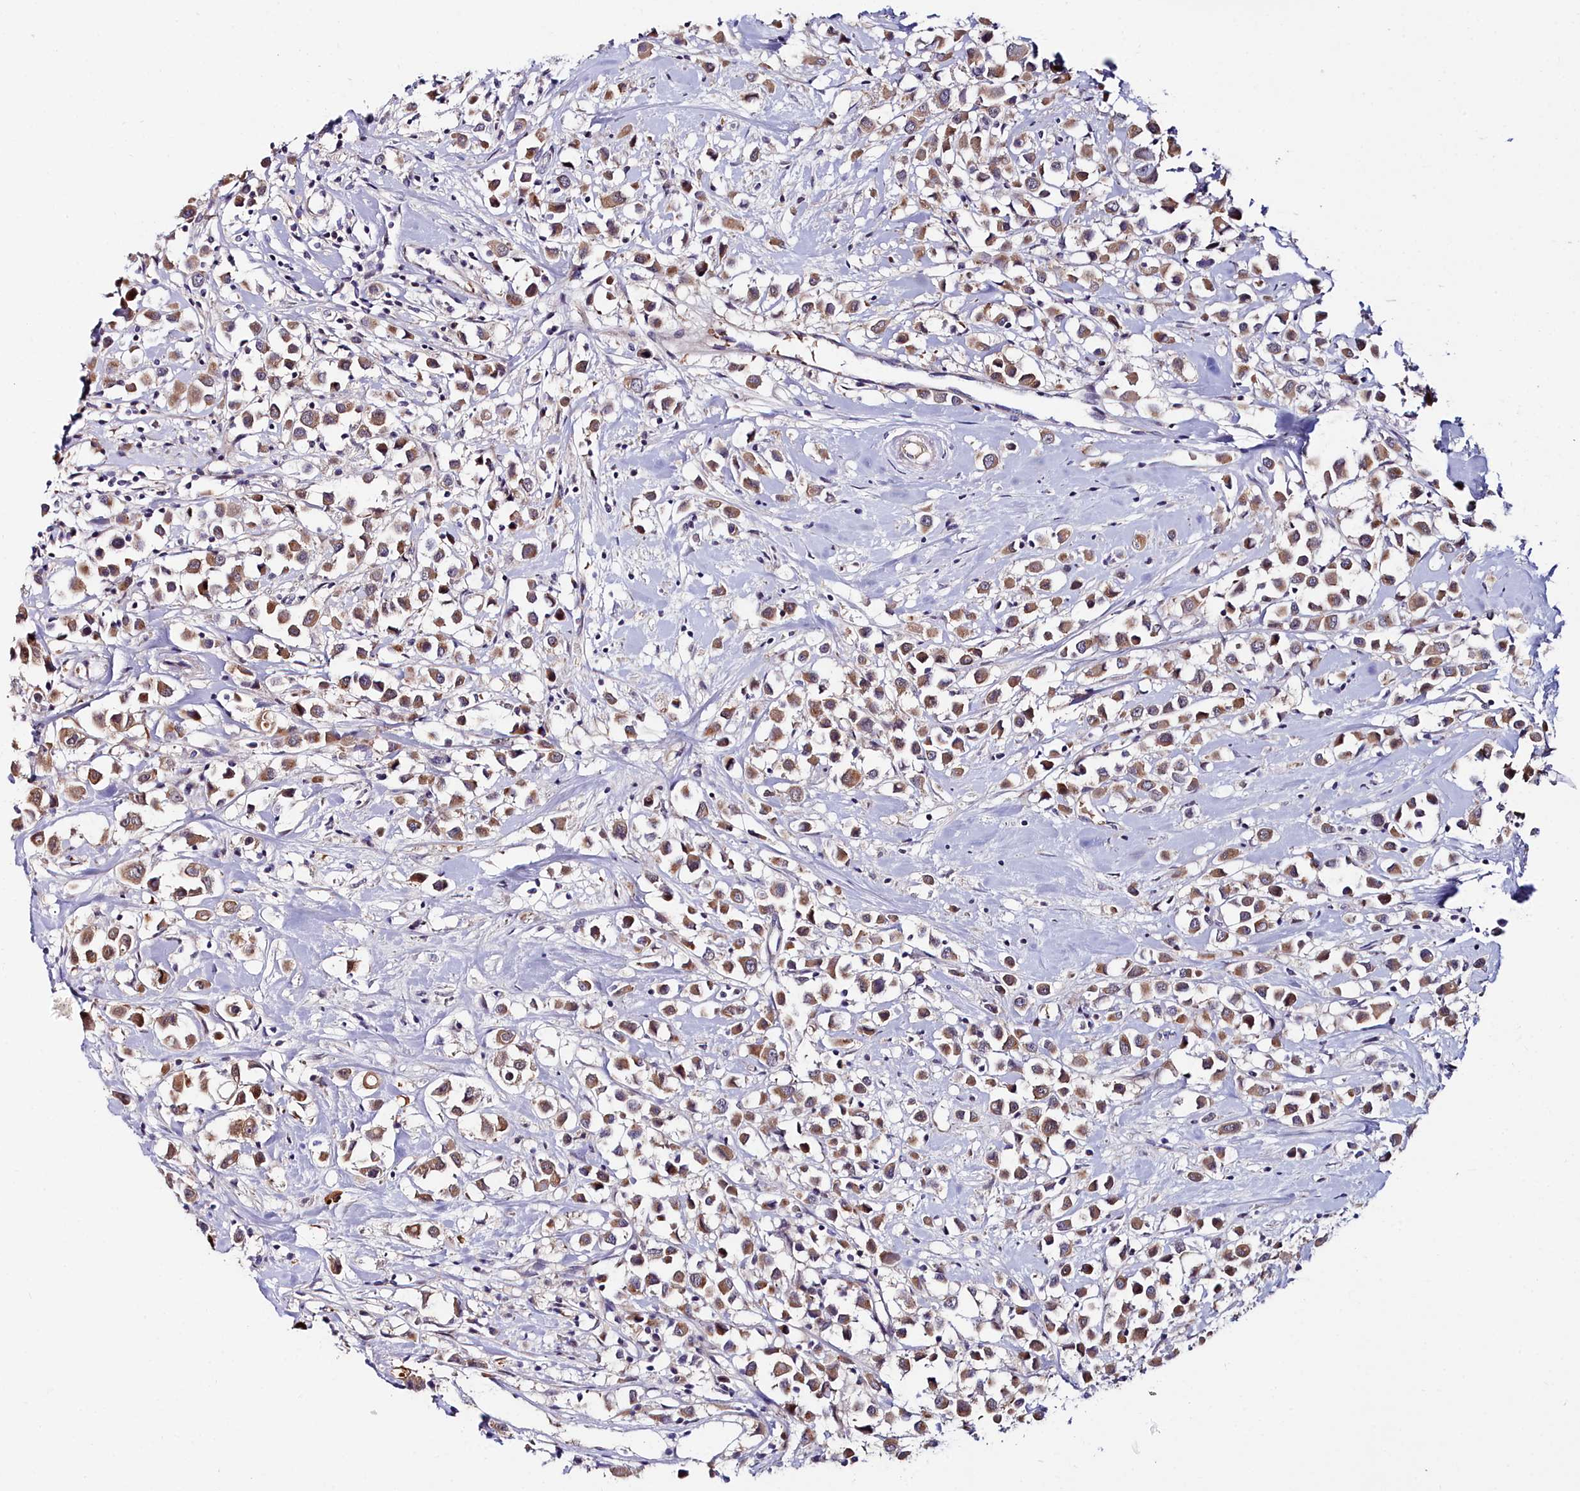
{"staining": {"intensity": "moderate", "quantity": ">75%", "location": "cytoplasmic/membranous"}, "tissue": "breast cancer", "cell_type": "Tumor cells", "image_type": "cancer", "snomed": [{"axis": "morphology", "description": "Duct carcinoma"}, {"axis": "topography", "description": "Breast"}], "caption": "Immunohistochemistry staining of breast infiltrating ductal carcinoma, which shows medium levels of moderate cytoplasmic/membranous positivity in about >75% of tumor cells indicating moderate cytoplasmic/membranous protein expression. The staining was performed using DAB (brown) for protein detection and nuclei were counterstained in hematoxylin (blue).", "gene": "KCTD18", "patient": {"sex": "female", "age": 61}}